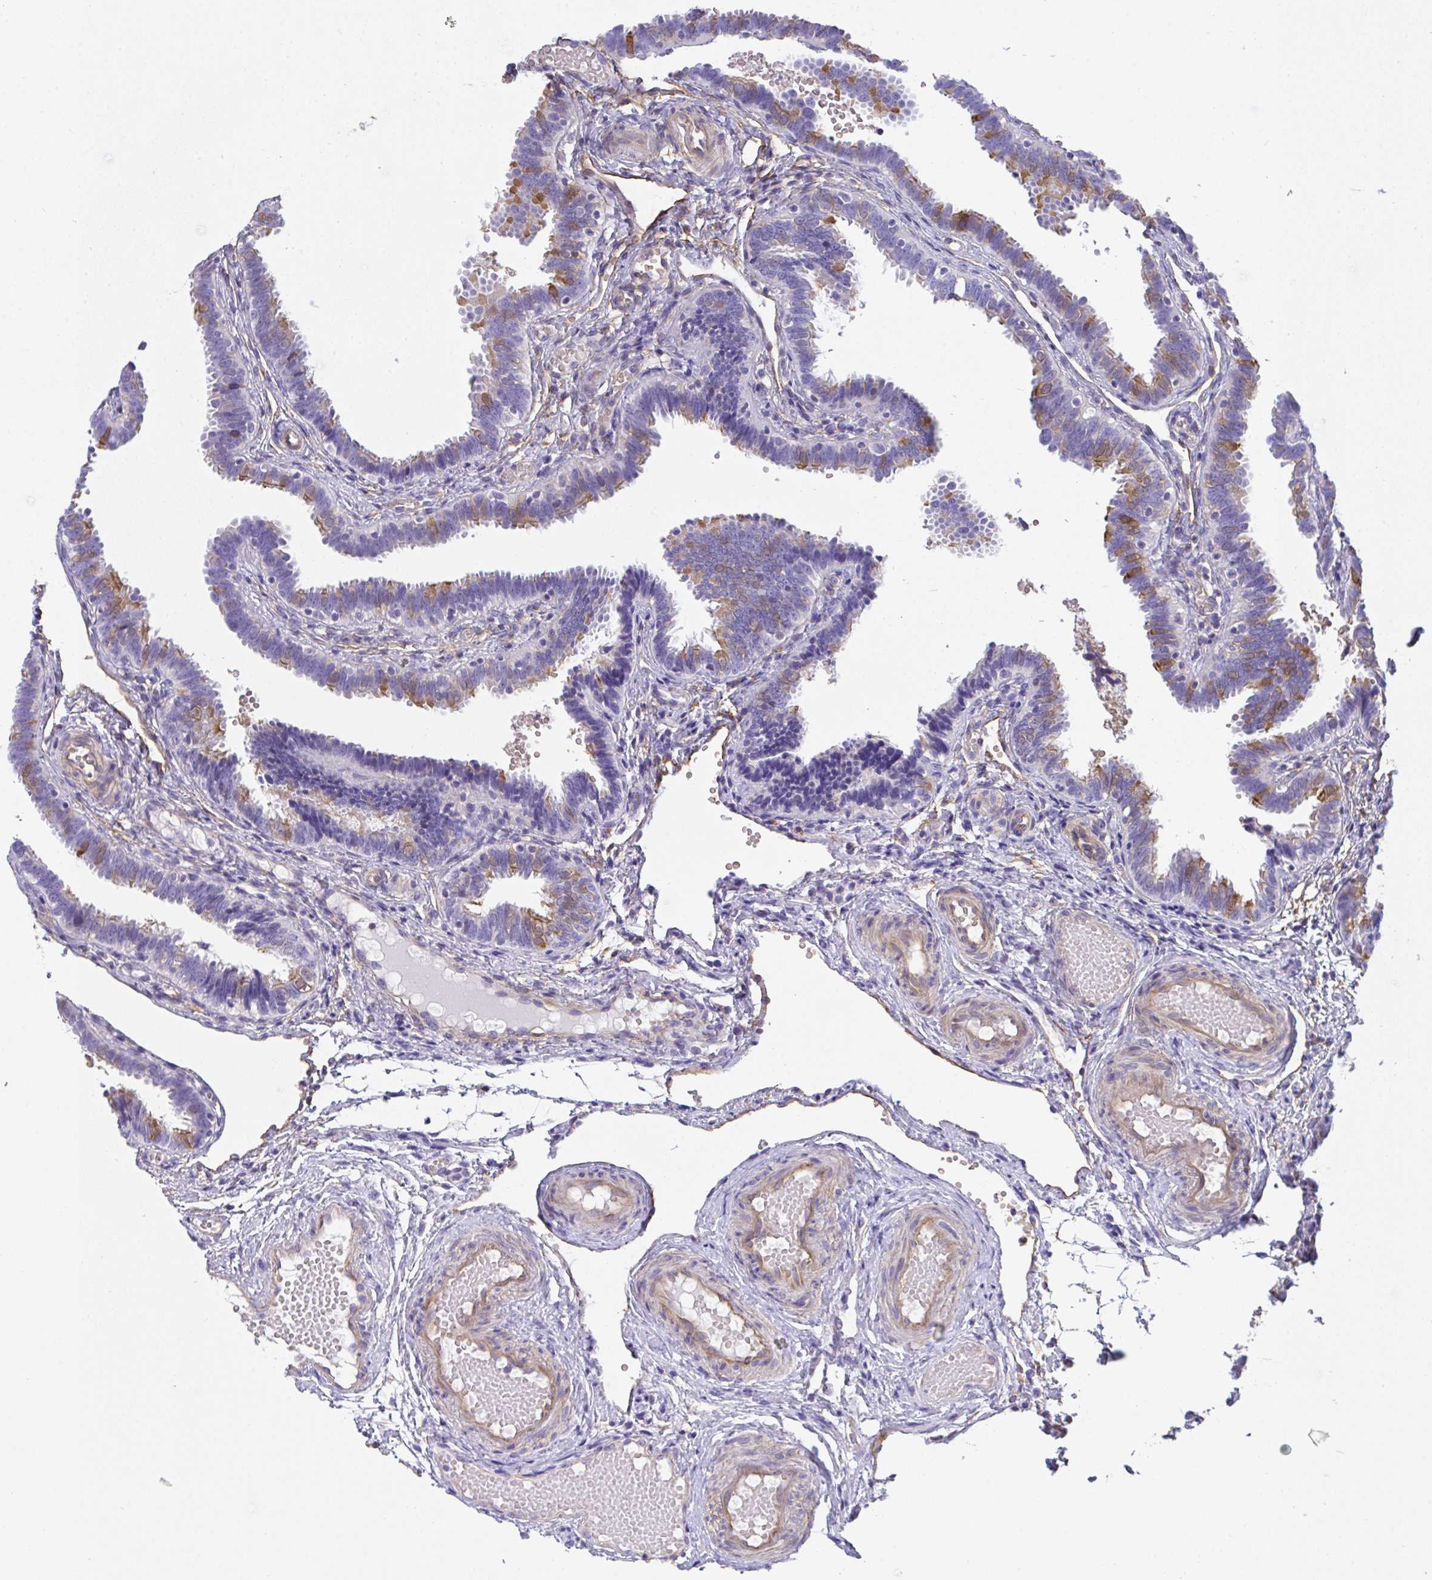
{"staining": {"intensity": "strong", "quantity": "25%-75%", "location": "cytoplasmic/membranous"}, "tissue": "fallopian tube", "cell_type": "Glandular cells", "image_type": "normal", "snomed": [{"axis": "morphology", "description": "Normal tissue, NOS"}, {"axis": "topography", "description": "Fallopian tube"}], "caption": "Benign fallopian tube exhibits strong cytoplasmic/membranous staining in approximately 25%-75% of glandular cells.", "gene": "TNFAIP8", "patient": {"sex": "female", "age": 37}}